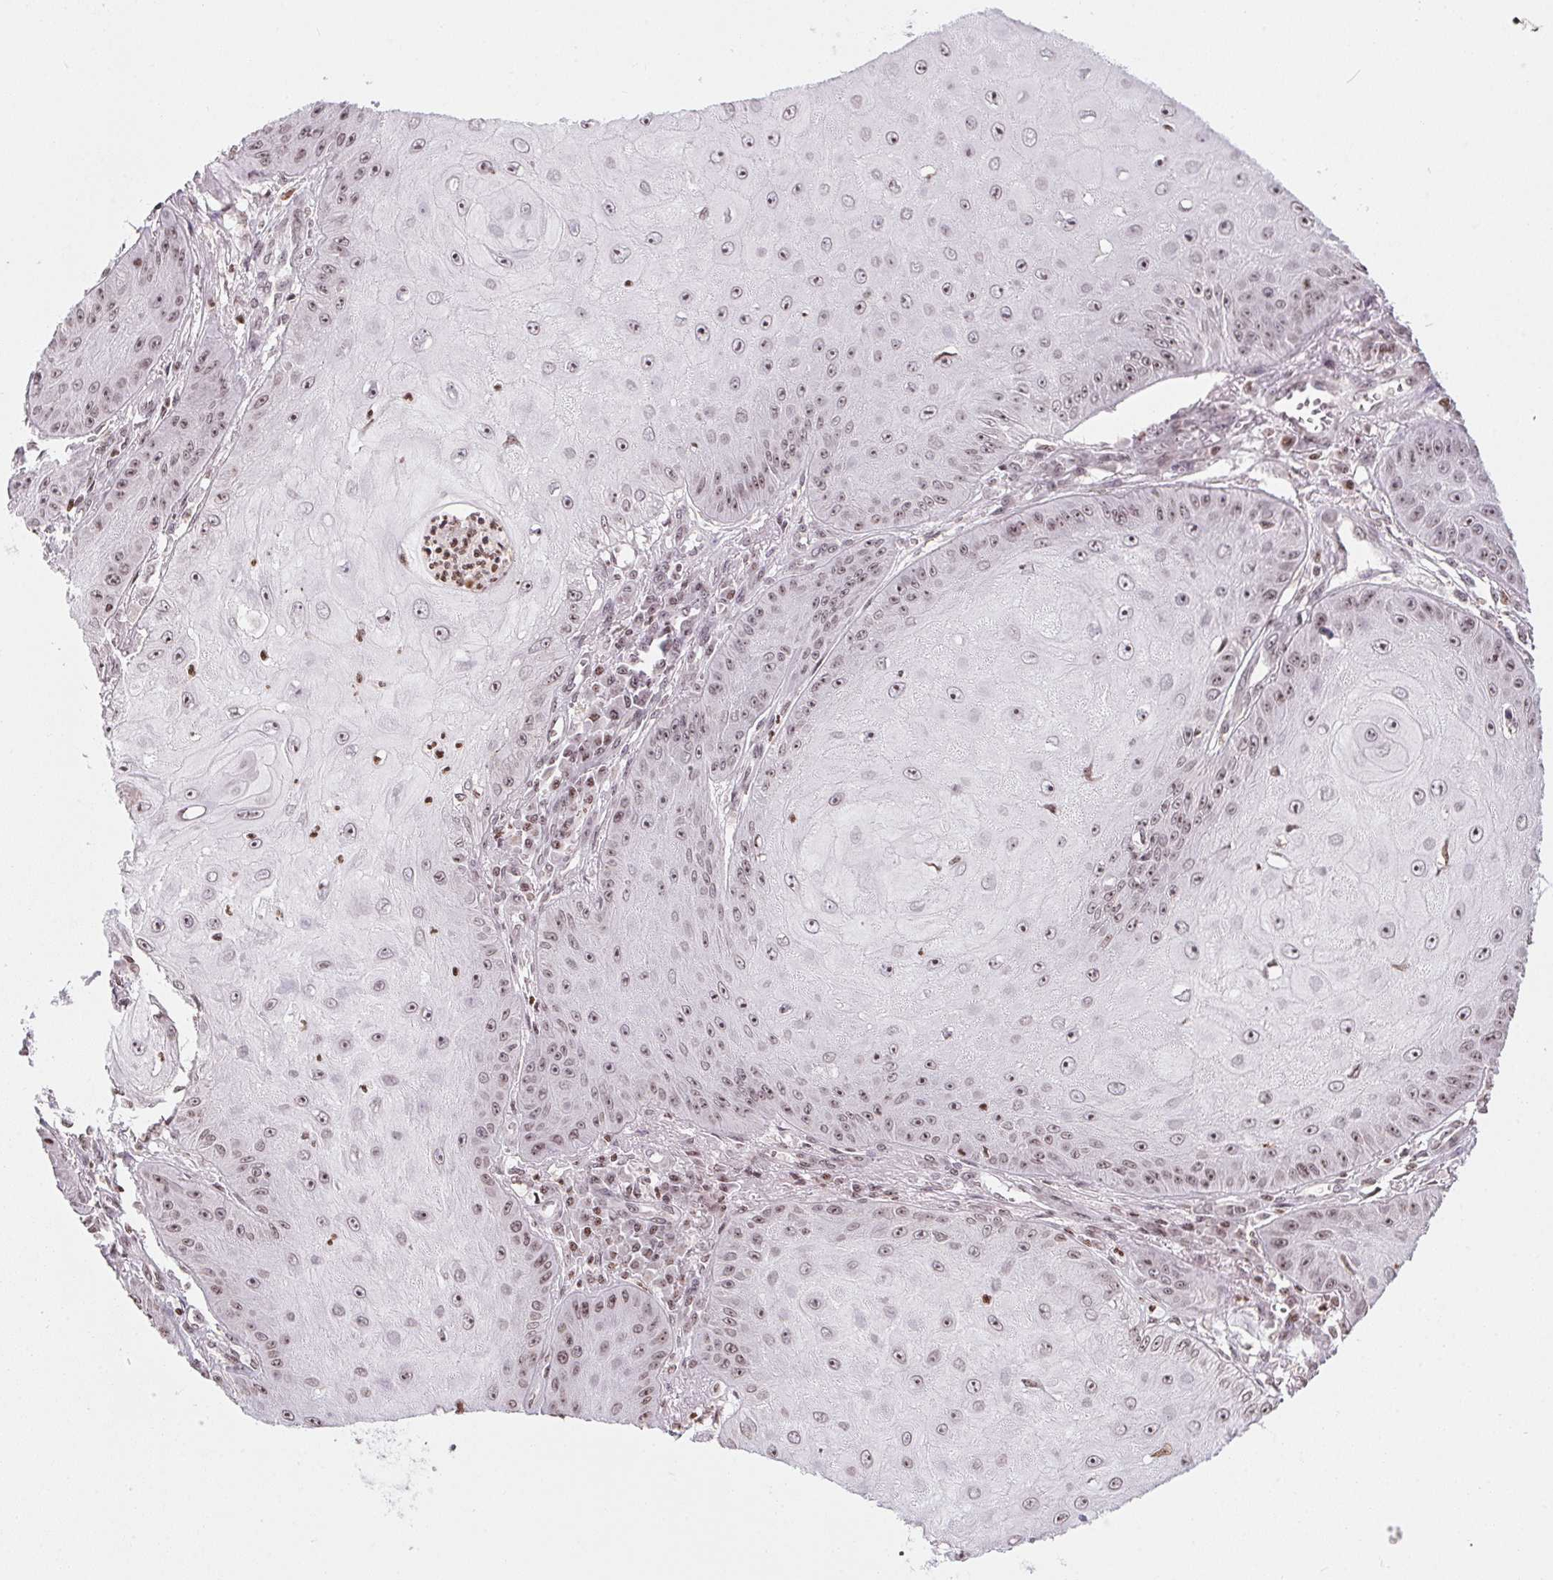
{"staining": {"intensity": "moderate", "quantity": "25%-75%", "location": "nuclear"}, "tissue": "skin cancer", "cell_type": "Tumor cells", "image_type": "cancer", "snomed": [{"axis": "morphology", "description": "Squamous cell carcinoma, NOS"}, {"axis": "topography", "description": "Skin"}], "caption": "A histopathology image of skin cancer stained for a protein shows moderate nuclear brown staining in tumor cells. The staining was performed using DAB to visualize the protein expression in brown, while the nuclei were stained in blue with hematoxylin (Magnification: 20x).", "gene": "RNF181", "patient": {"sex": "male", "age": 70}}